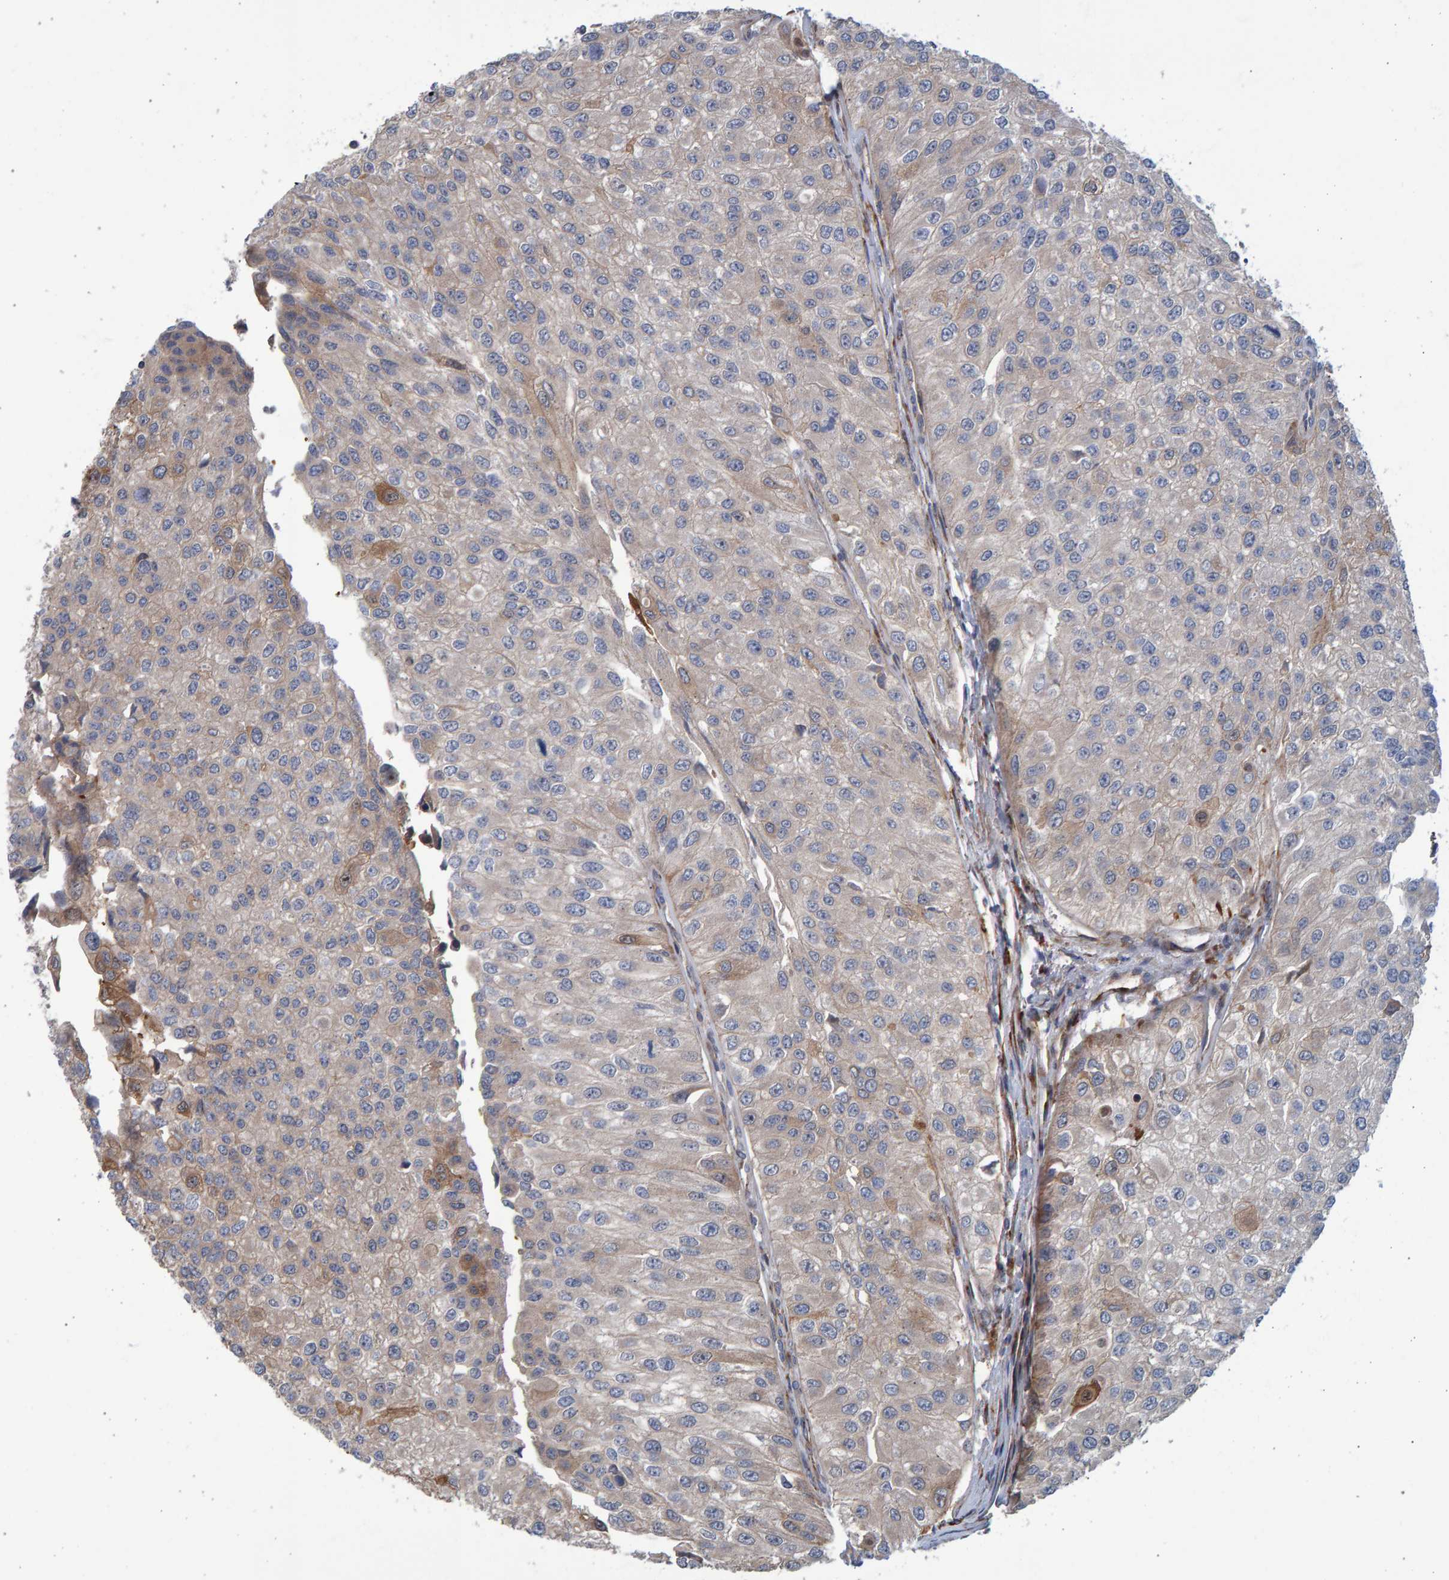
{"staining": {"intensity": "weak", "quantity": "<25%", "location": "cytoplasmic/membranous"}, "tissue": "urothelial cancer", "cell_type": "Tumor cells", "image_type": "cancer", "snomed": [{"axis": "morphology", "description": "Urothelial carcinoma, High grade"}, {"axis": "topography", "description": "Kidney"}, {"axis": "topography", "description": "Urinary bladder"}], "caption": "High-grade urothelial carcinoma stained for a protein using IHC reveals no staining tumor cells.", "gene": "LRBA", "patient": {"sex": "male", "age": 77}}